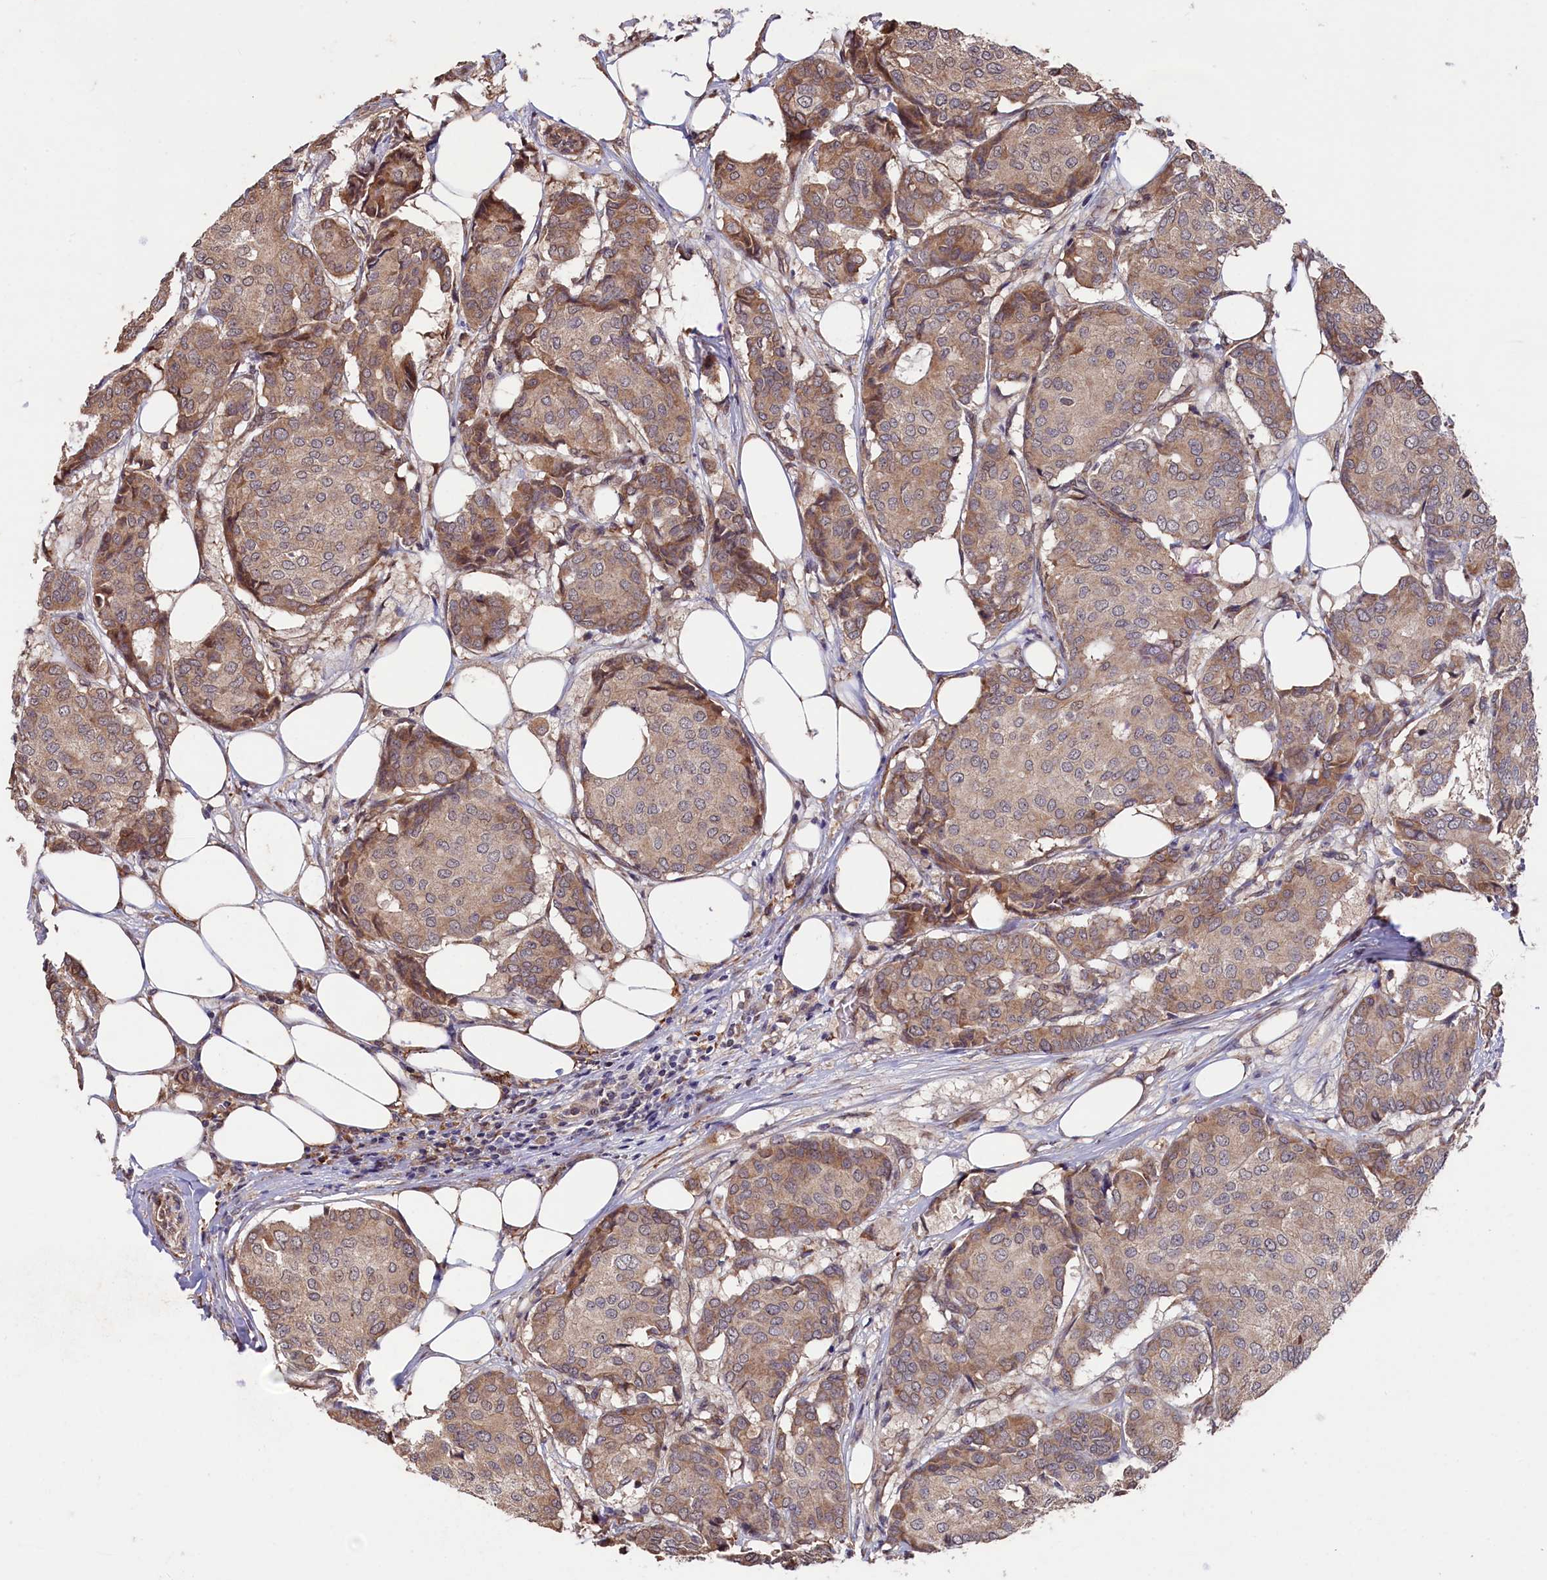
{"staining": {"intensity": "moderate", "quantity": "25%-75%", "location": "cytoplasmic/membranous"}, "tissue": "breast cancer", "cell_type": "Tumor cells", "image_type": "cancer", "snomed": [{"axis": "morphology", "description": "Duct carcinoma"}, {"axis": "topography", "description": "Breast"}], "caption": "Brown immunohistochemical staining in breast cancer demonstrates moderate cytoplasmic/membranous positivity in approximately 25%-75% of tumor cells.", "gene": "SLC12A4", "patient": {"sex": "female", "age": 75}}